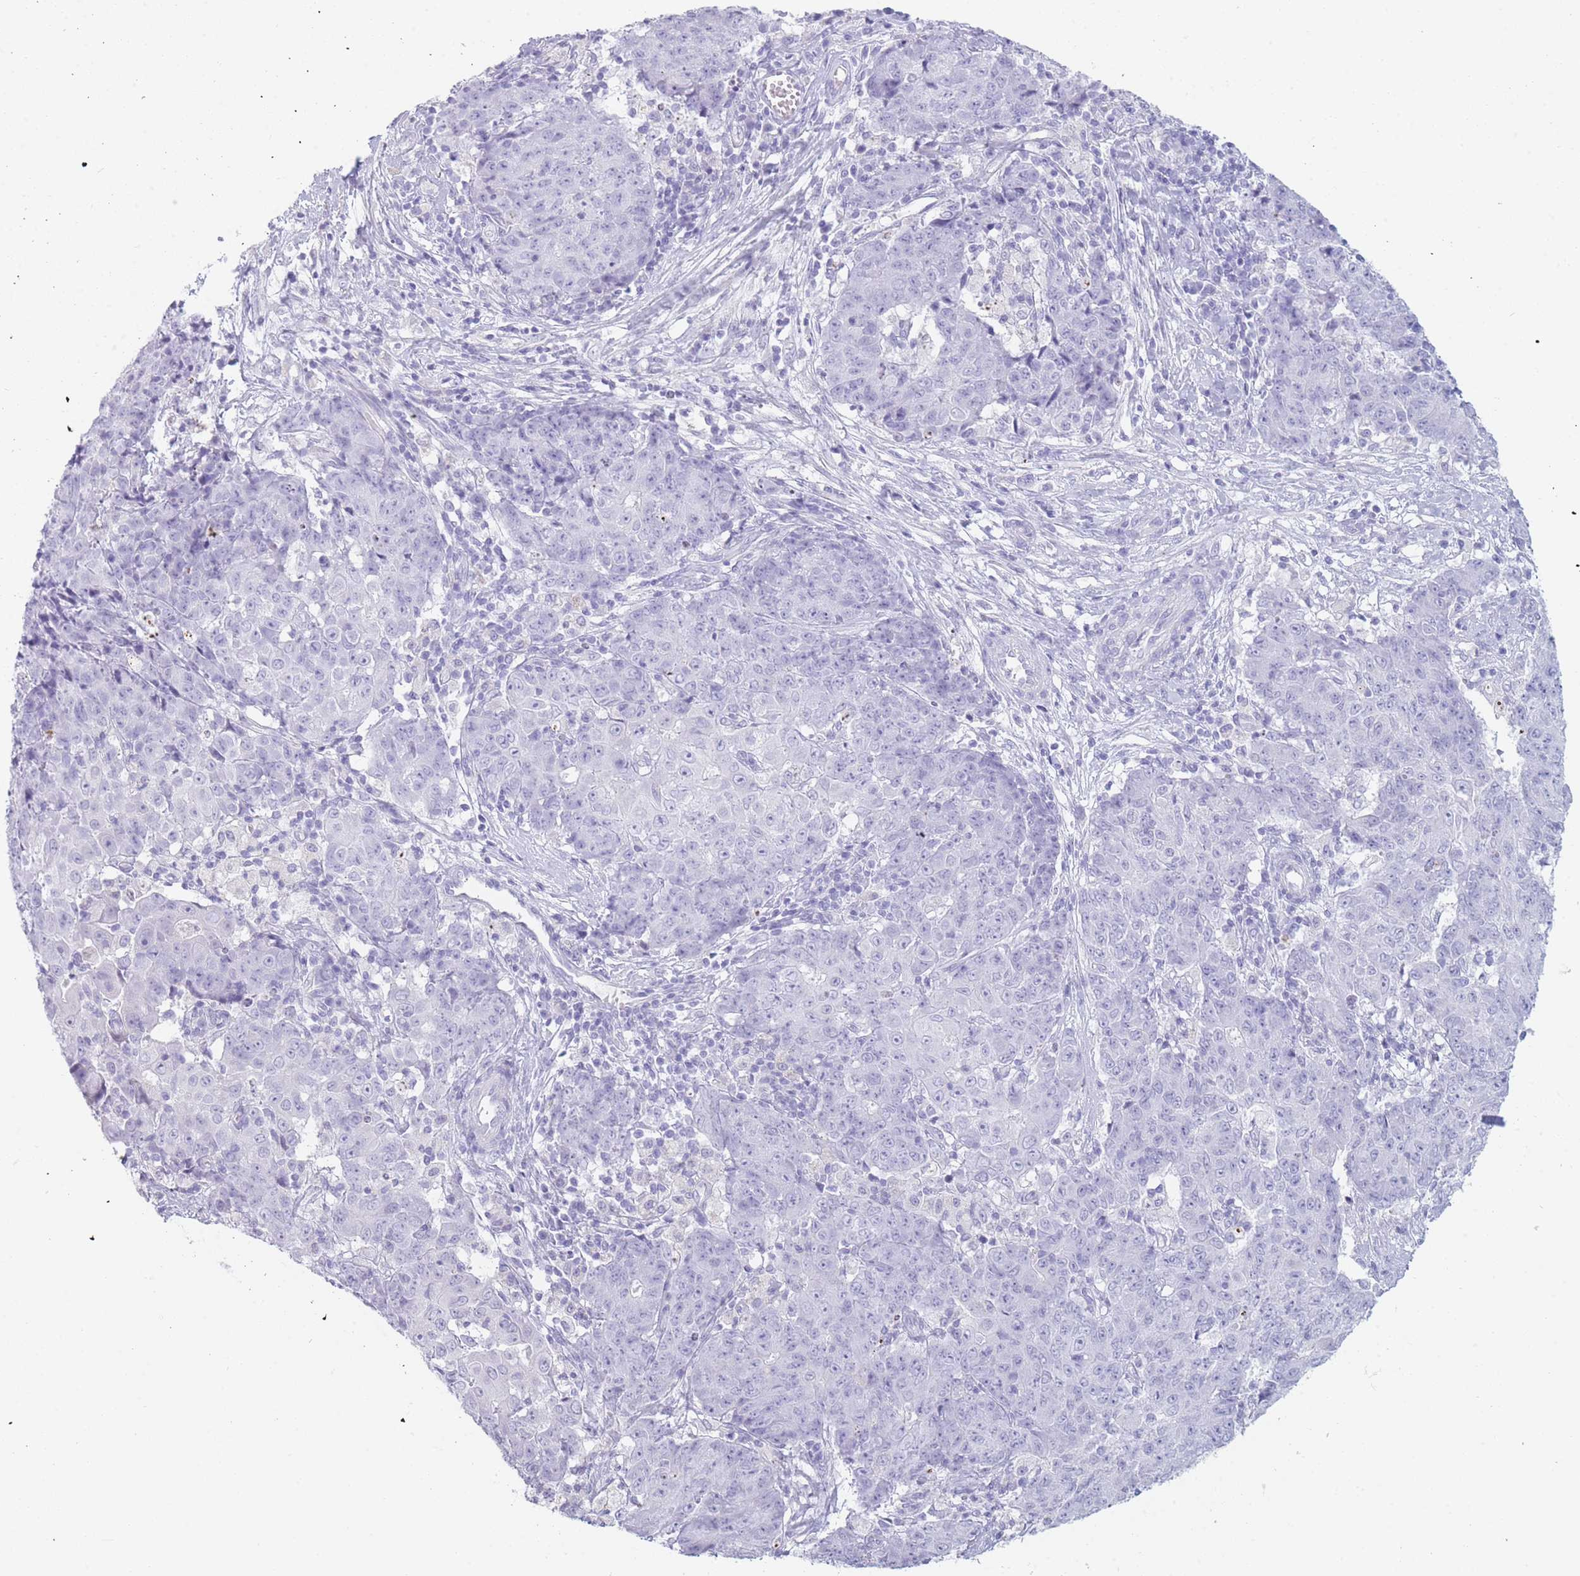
{"staining": {"intensity": "negative", "quantity": "none", "location": "none"}, "tissue": "ovarian cancer", "cell_type": "Tumor cells", "image_type": "cancer", "snomed": [{"axis": "morphology", "description": "Carcinoma, endometroid"}, {"axis": "topography", "description": "Ovary"}], "caption": "Endometroid carcinoma (ovarian) stained for a protein using IHC reveals no staining tumor cells.", "gene": "GPR12", "patient": {"sex": "female", "age": 42}}